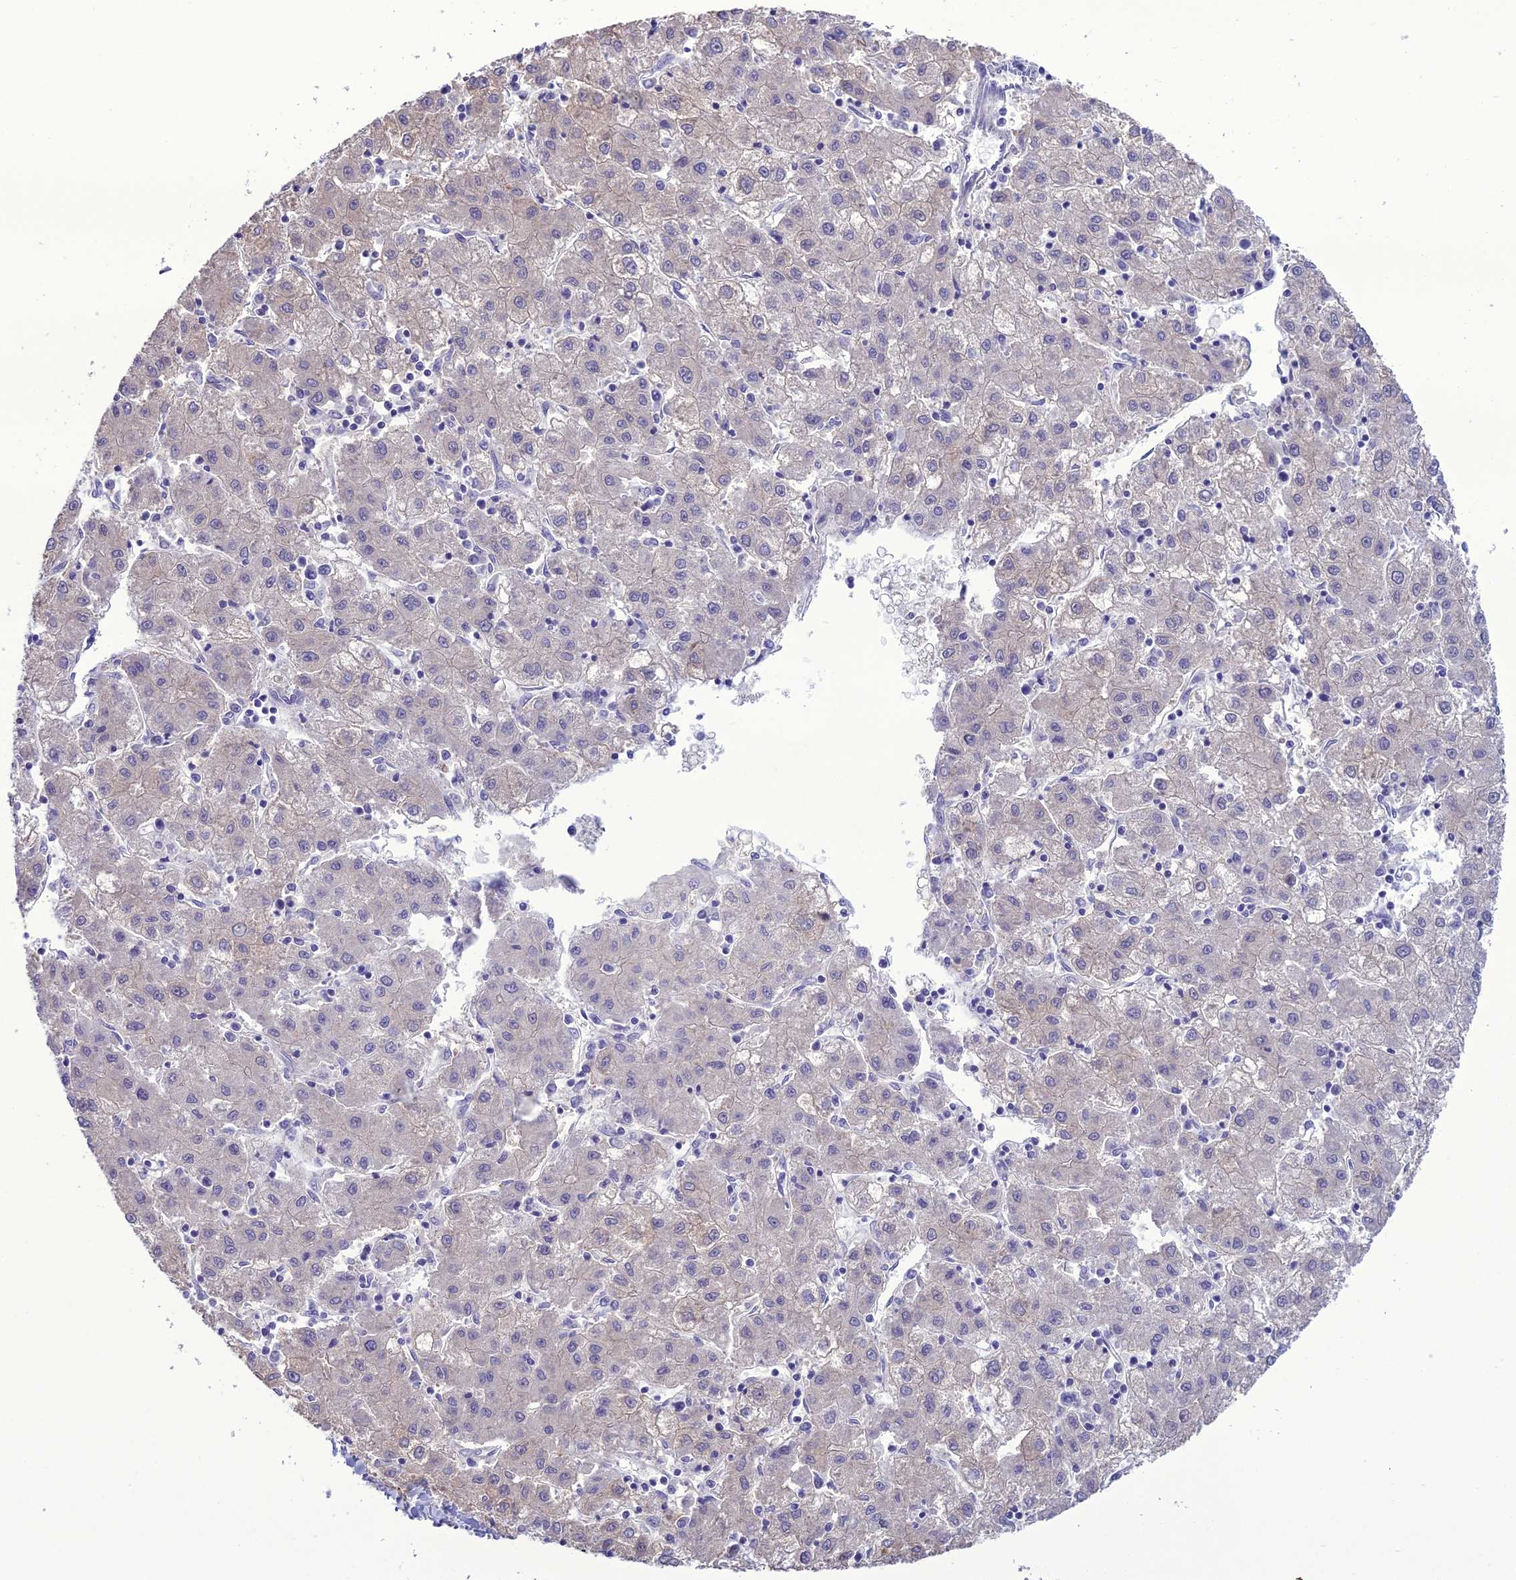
{"staining": {"intensity": "negative", "quantity": "none", "location": "none"}, "tissue": "liver cancer", "cell_type": "Tumor cells", "image_type": "cancer", "snomed": [{"axis": "morphology", "description": "Carcinoma, Hepatocellular, NOS"}, {"axis": "topography", "description": "Liver"}], "caption": "IHC of liver hepatocellular carcinoma demonstrates no staining in tumor cells.", "gene": "SCRT1", "patient": {"sex": "male", "age": 72}}